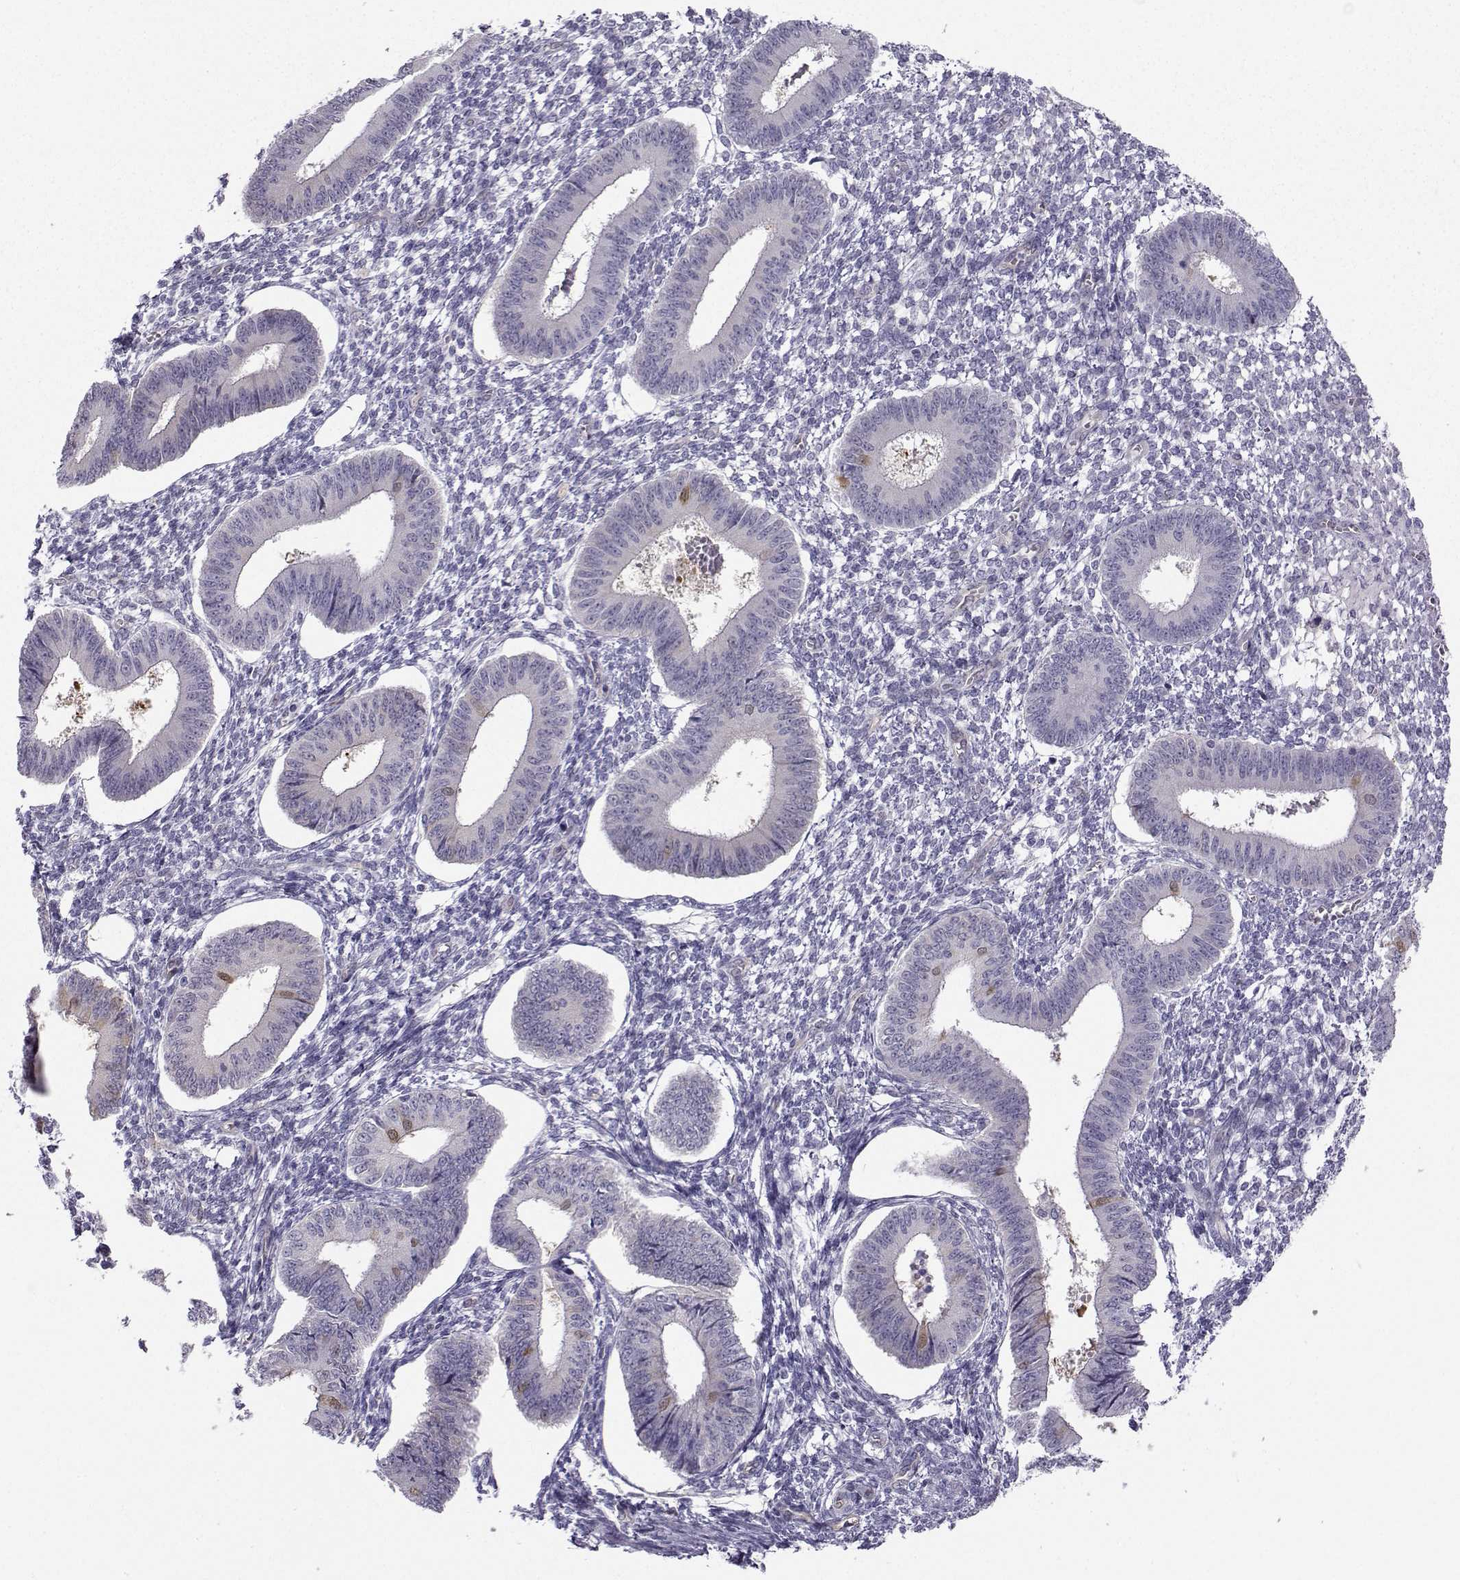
{"staining": {"intensity": "negative", "quantity": "none", "location": "none"}, "tissue": "endometrium", "cell_type": "Cells in endometrial stroma", "image_type": "normal", "snomed": [{"axis": "morphology", "description": "Normal tissue, NOS"}, {"axis": "topography", "description": "Endometrium"}], "caption": "Endometrium stained for a protein using immunohistochemistry (IHC) demonstrates no positivity cells in endometrial stroma.", "gene": "NQO1", "patient": {"sex": "female", "age": 42}}